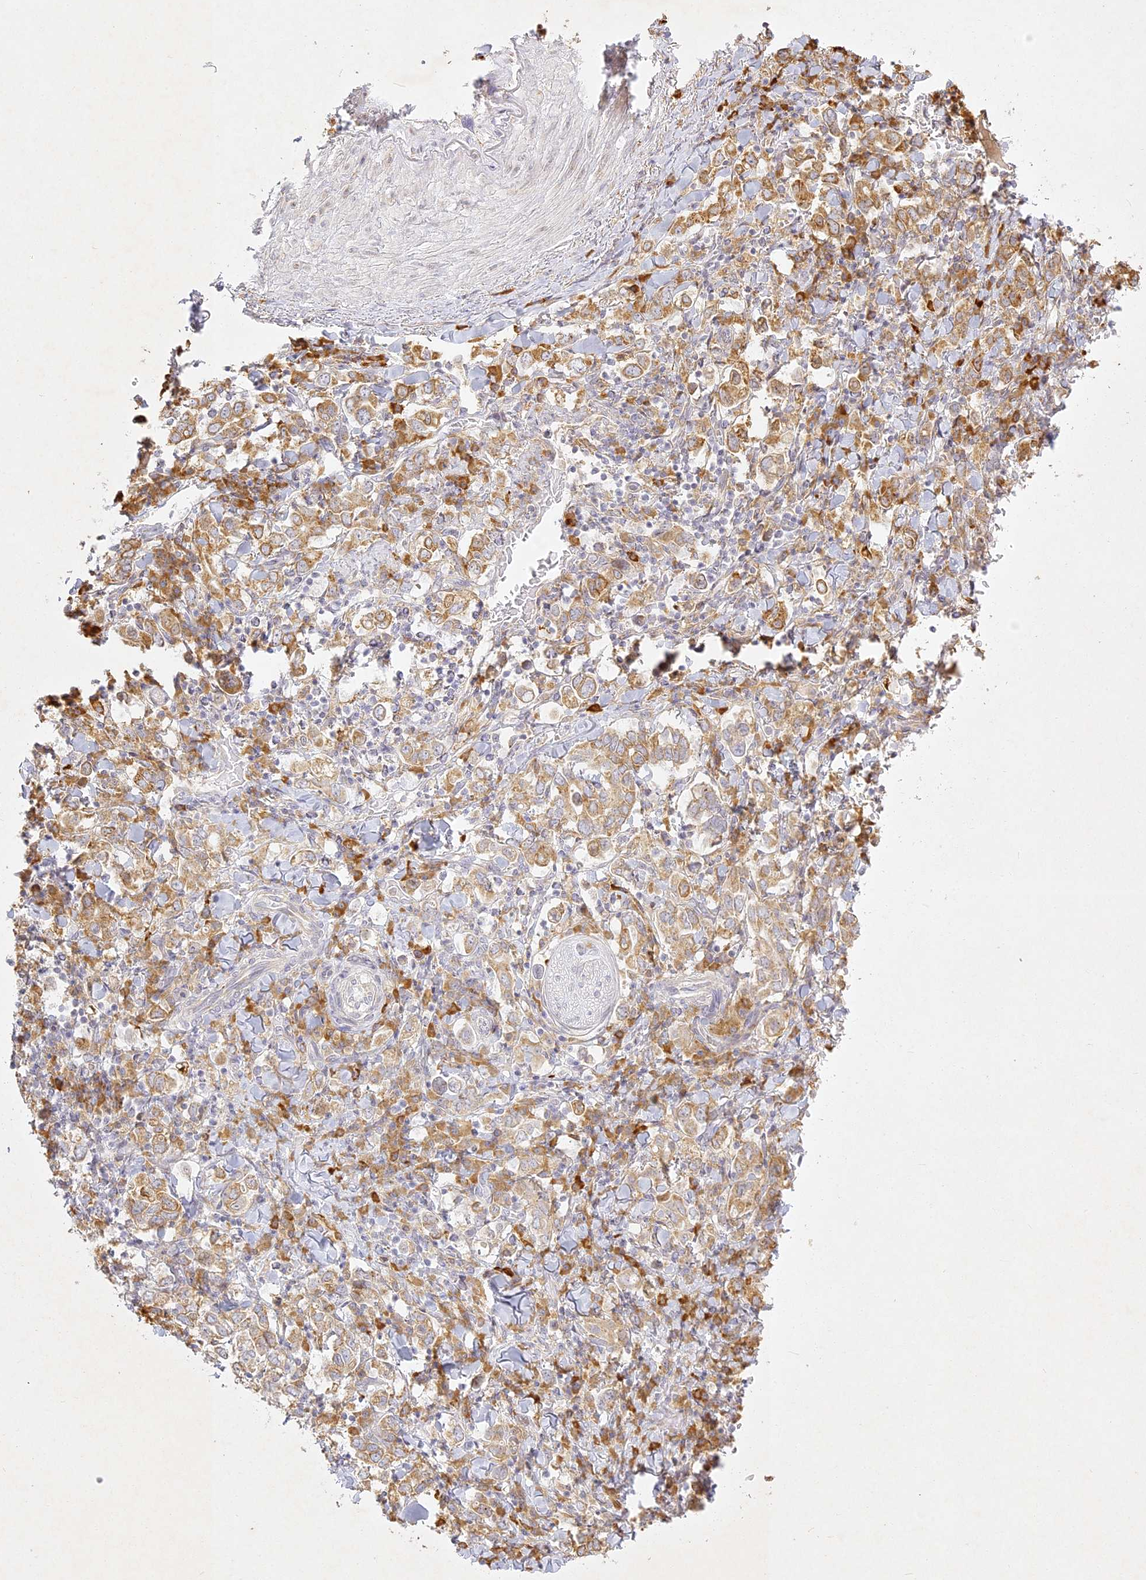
{"staining": {"intensity": "moderate", "quantity": ">75%", "location": "cytoplasmic/membranous"}, "tissue": "stomach cancer", "cell_type": "Tumor cells", "image_type": "cancer", "snomed": [{"axis": "morphology", "description": "Adenocarcinoma, NOS"}, {"axis": "topography", "description": "Stomach, upper"}], "caption": "Stomach cancer stained with DAB (3,3'-diaminobenzidine) immunohistochemistry (IHC) displays medium levels of moderate cytoplasmic/membranous positivity in about >75% of tumor cells.", "gene": "SLC30A5", "patient": {"sex": "male", "age": 62}}